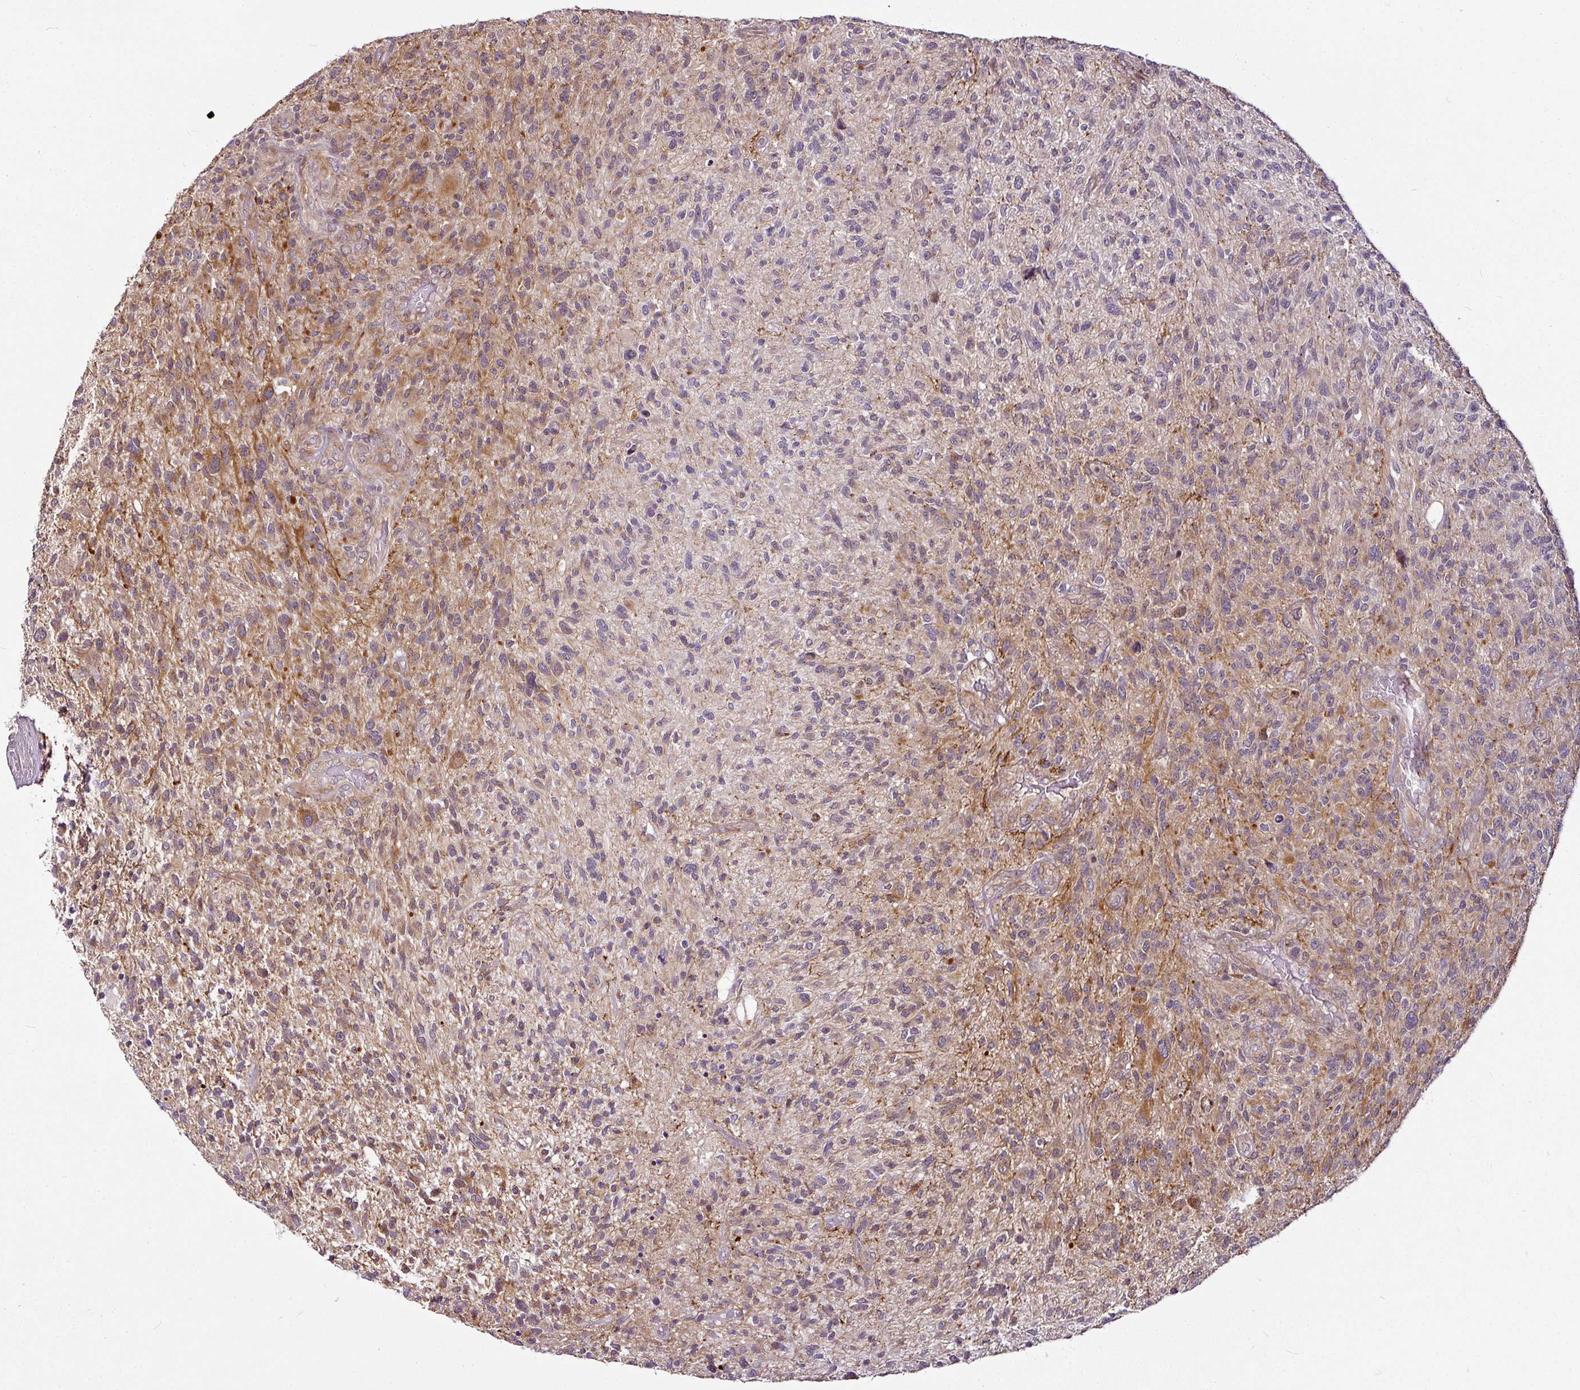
{"staining": {"intensity": "moderate", "quantity": "25%-75%", "location": "cytoplasmic/membranous"}, "tissue": "glioma", "cell_type": "Tumor cells", "image_type": "cancer", "snomed": [{"axis": "morphology", "description": "Glioma, malignant, High grade"}, {"axis": "topography", "description": "Brain"}], "caption": "IHC of human malignant glioma (high-grade) reveals medium levels of moderate cytoplasmic/membranous expression in approximately 25%-75% of tumor cells.", "gene": "DCAF13", "patient": {"sex": "male", "age": 47}}